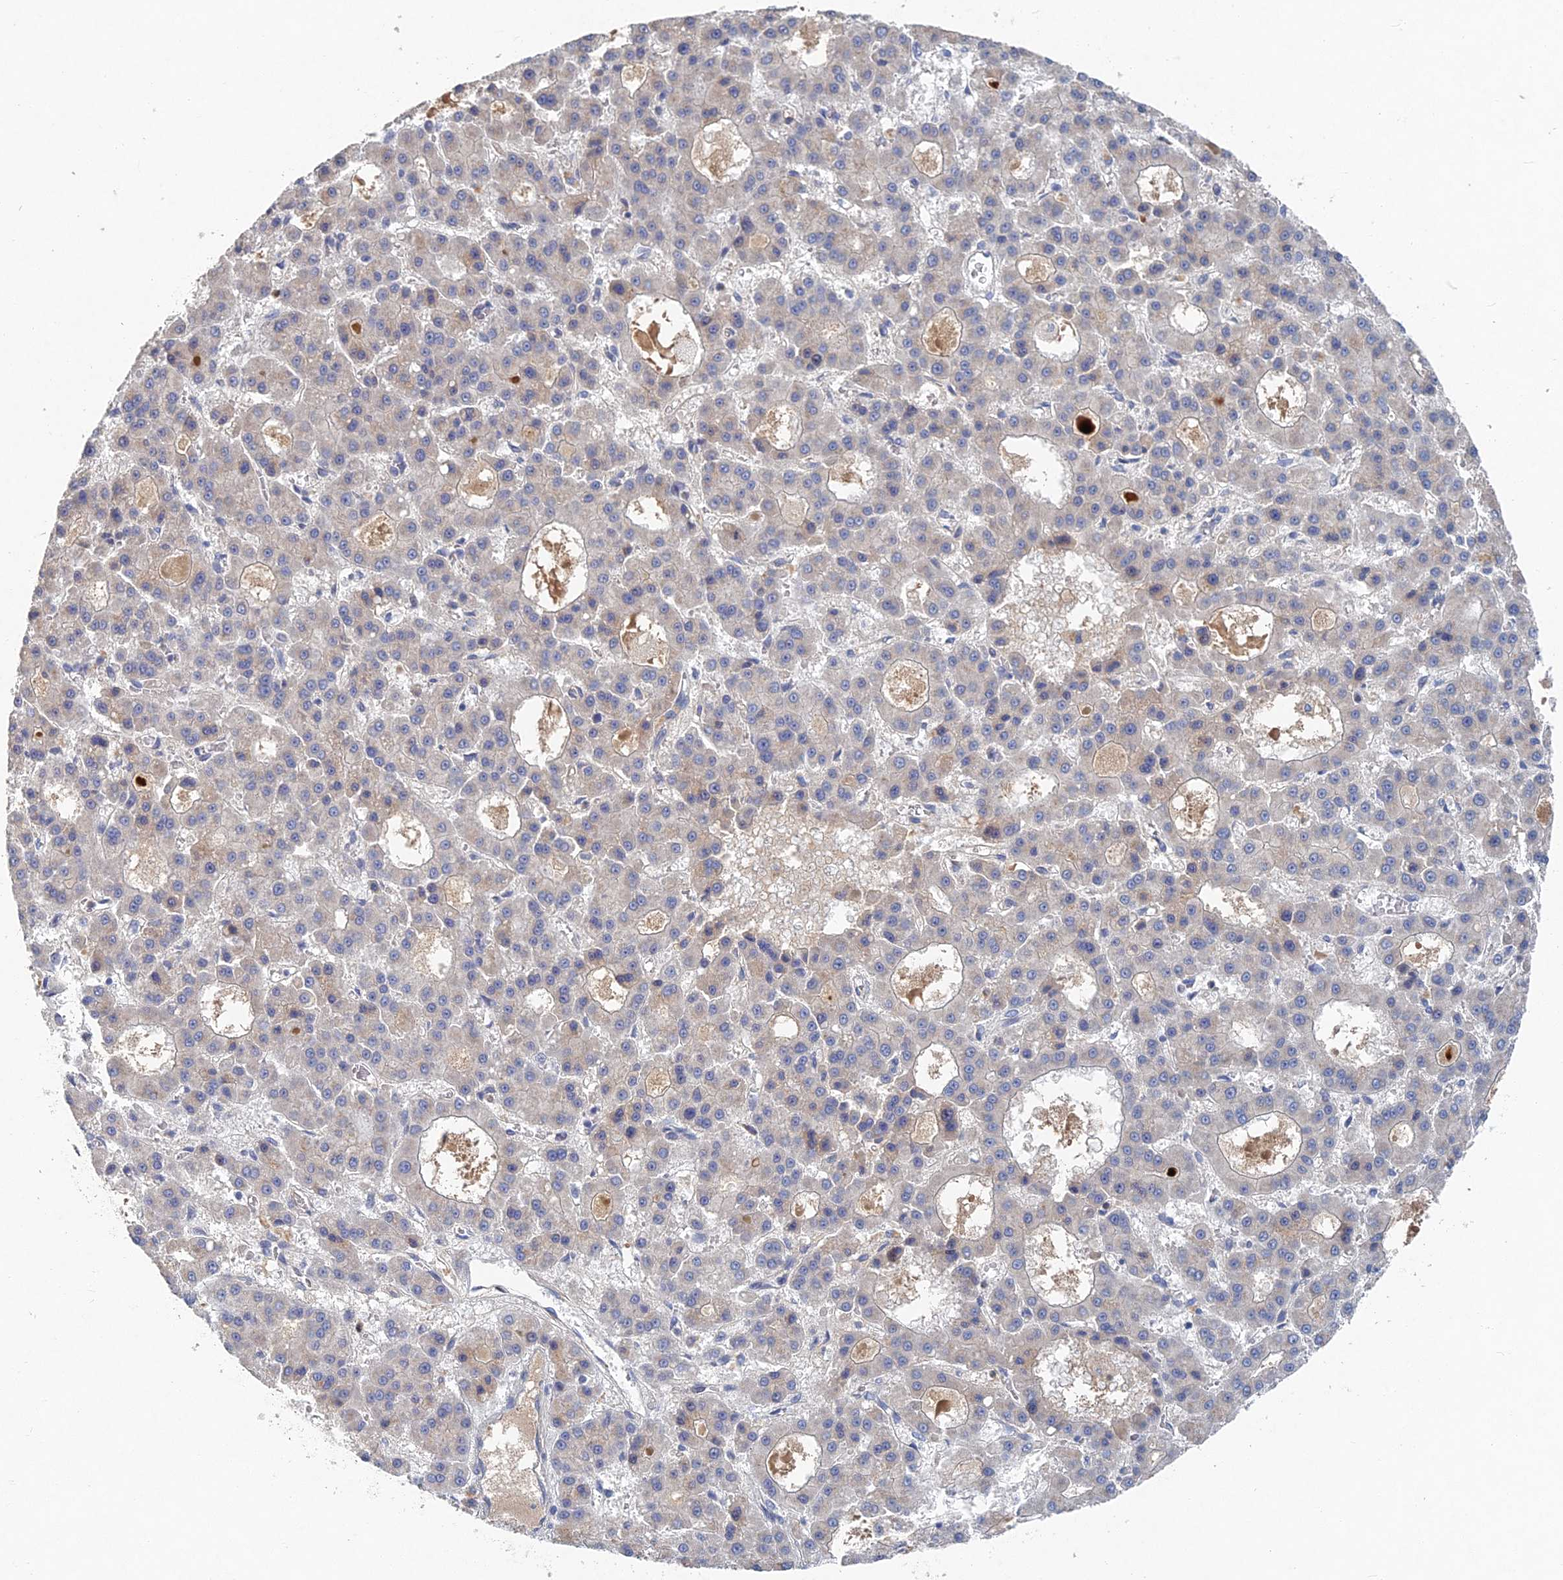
{"staining": {"intensity": "weak", "quantity": "<25%", "location": "cytoplasmic/membranous"}, "tissue": "liver cancer", "cell_type": "Tumor cells", "image_type": "cancer", "snomed": [{"axis": "morphology", "description": "Carcinoma, Hepatocellular, NOS"}, {"axis": "topography", "description": "Liver"}], "caption": "Immunohistochemistry (IHC) histopathology image of neoplastic tissue: liver cancer (hepatocellular carcinoma) stained with DAB (3,3'-diaminobenzidine) demonstrates no significant protein positivity in tumor cells. (DAB immunohistochemistry with hematoxylin counter stain).", "gene": "GNA15", "patient": {"sex": "male", "age": 70}}